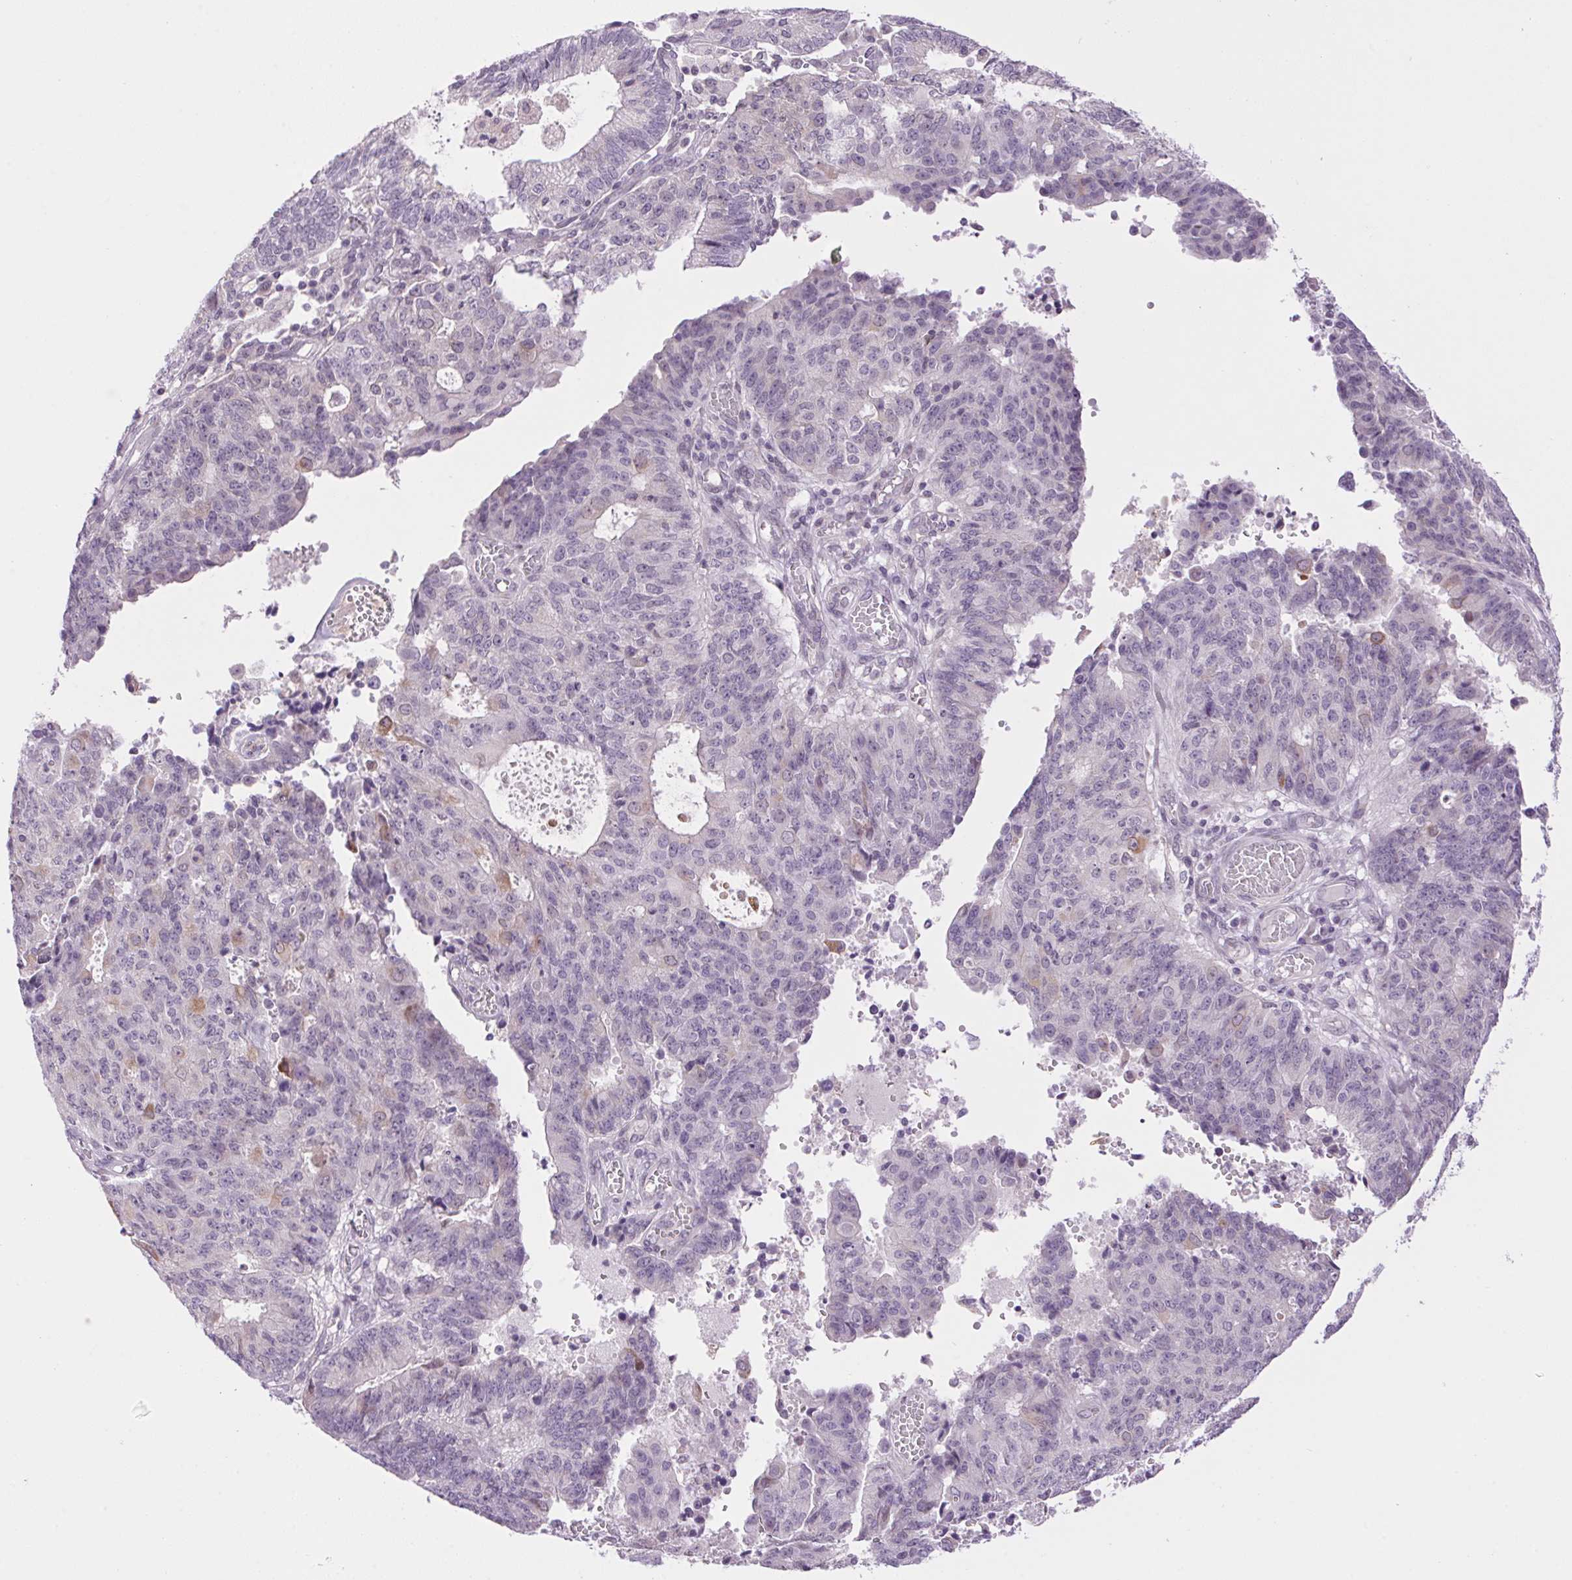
{"staining": {"intensity": "negative", "quantity": "none", "location": "none"}, "tissue": "endometrial cancer", "cell_type": "Tumor cells", "image_type": "cancer", "snomed": [{"axis": "morphology", "description": "Adenocarcinoma, NOS"}, {"axis": "topography", "description": "Endometrium"}], "caption": "Tumor cells are negative for protein expression in human endometrial cancer. Brightfield microscopy of IHC stained with DAB (3,3'-diaminobenzidine) (brown) and hematoxylin (blue), captured at high magnification.", "gene": "SMIM13", "patient": {"sex": "female", "age": 82}}